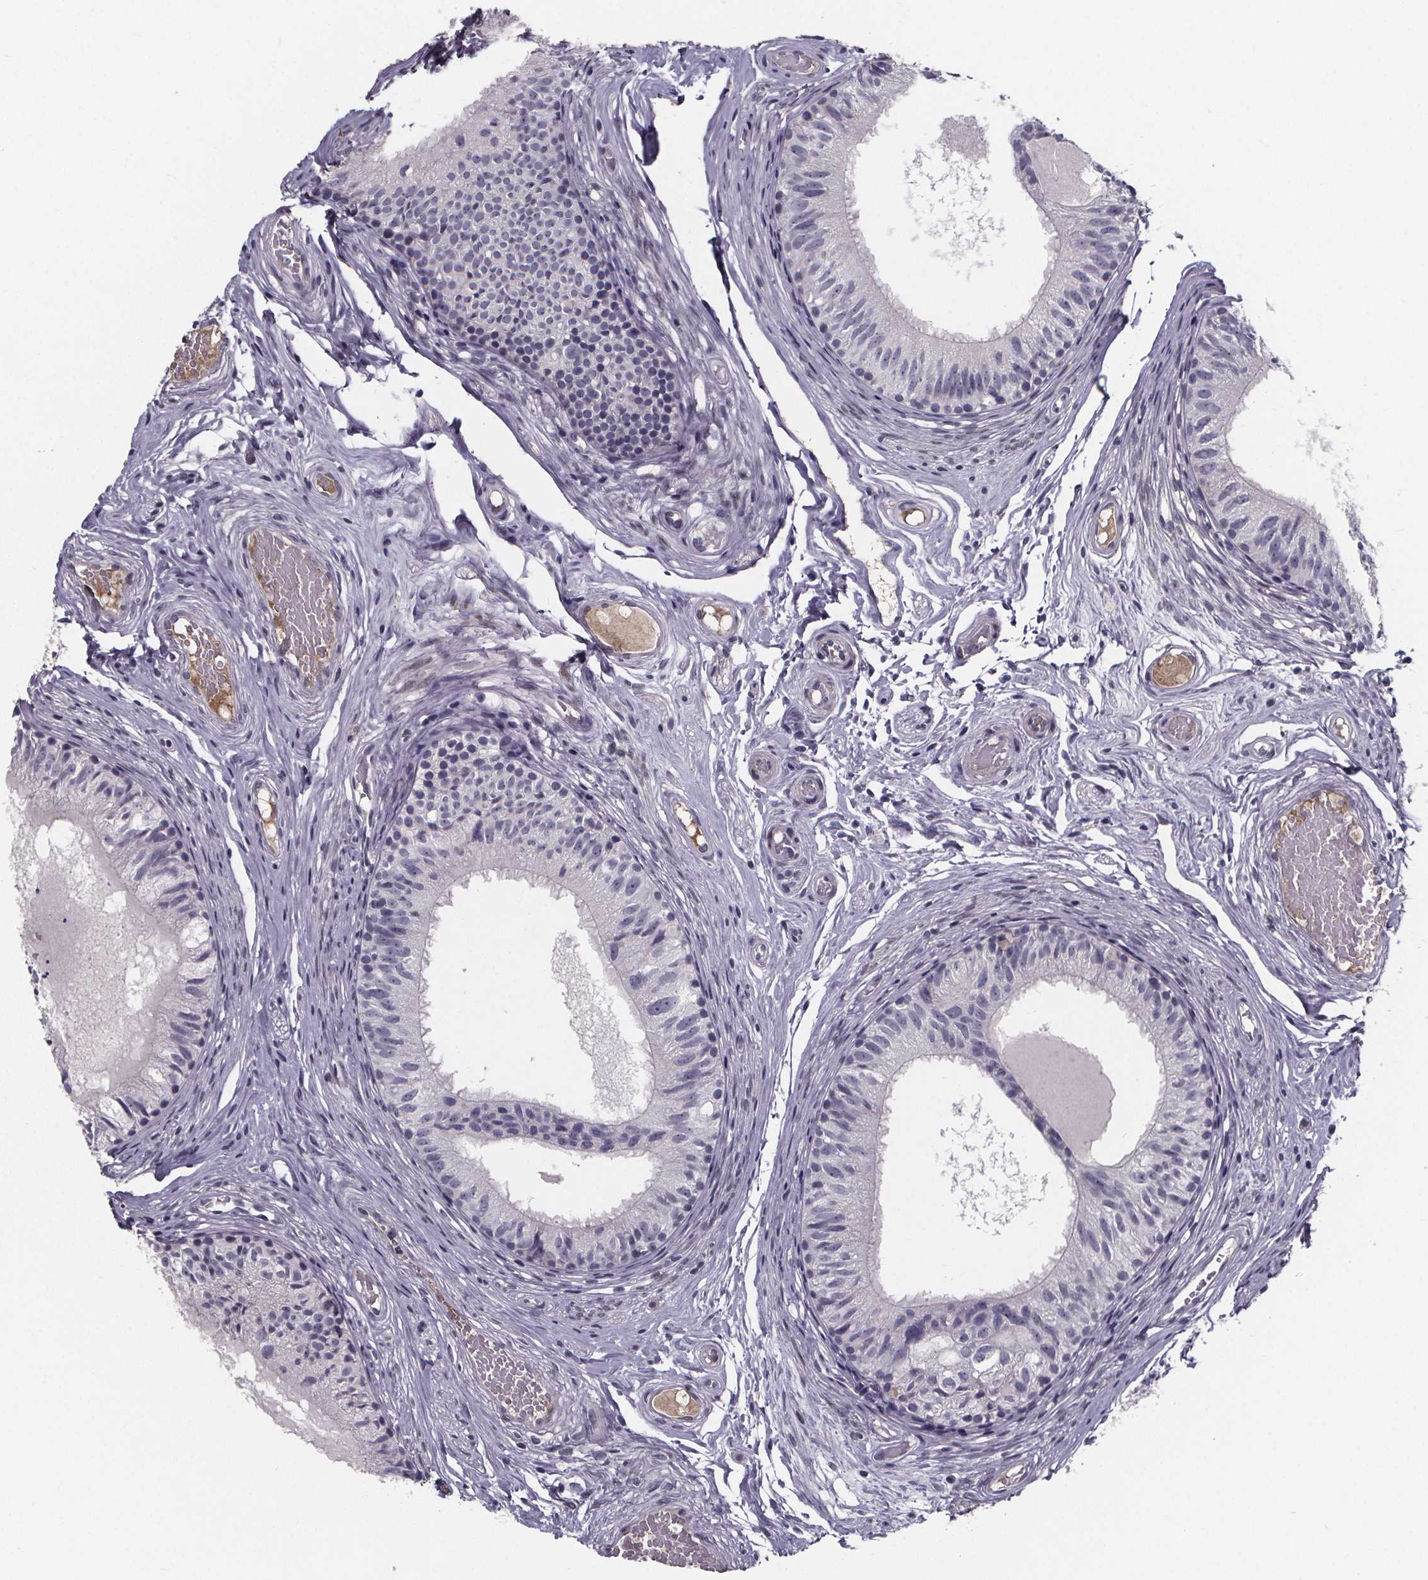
{"staining": {"intensity": "negative", "quantity": "none", "location": "none"}, "tissue": "epididymis", "cell_type": "Glandular cells", "image_type": "normal", "snomed": [{"axis": "morphology", "description": "Normal tissue, NOS"}, {"axis": "topography", "description": "Epididymis"}], "caption": "Glandular cells are negative for protein expression in normal human epididymis.", "gene": "AGT", "patient": {"sex": "male", "age": 29}}